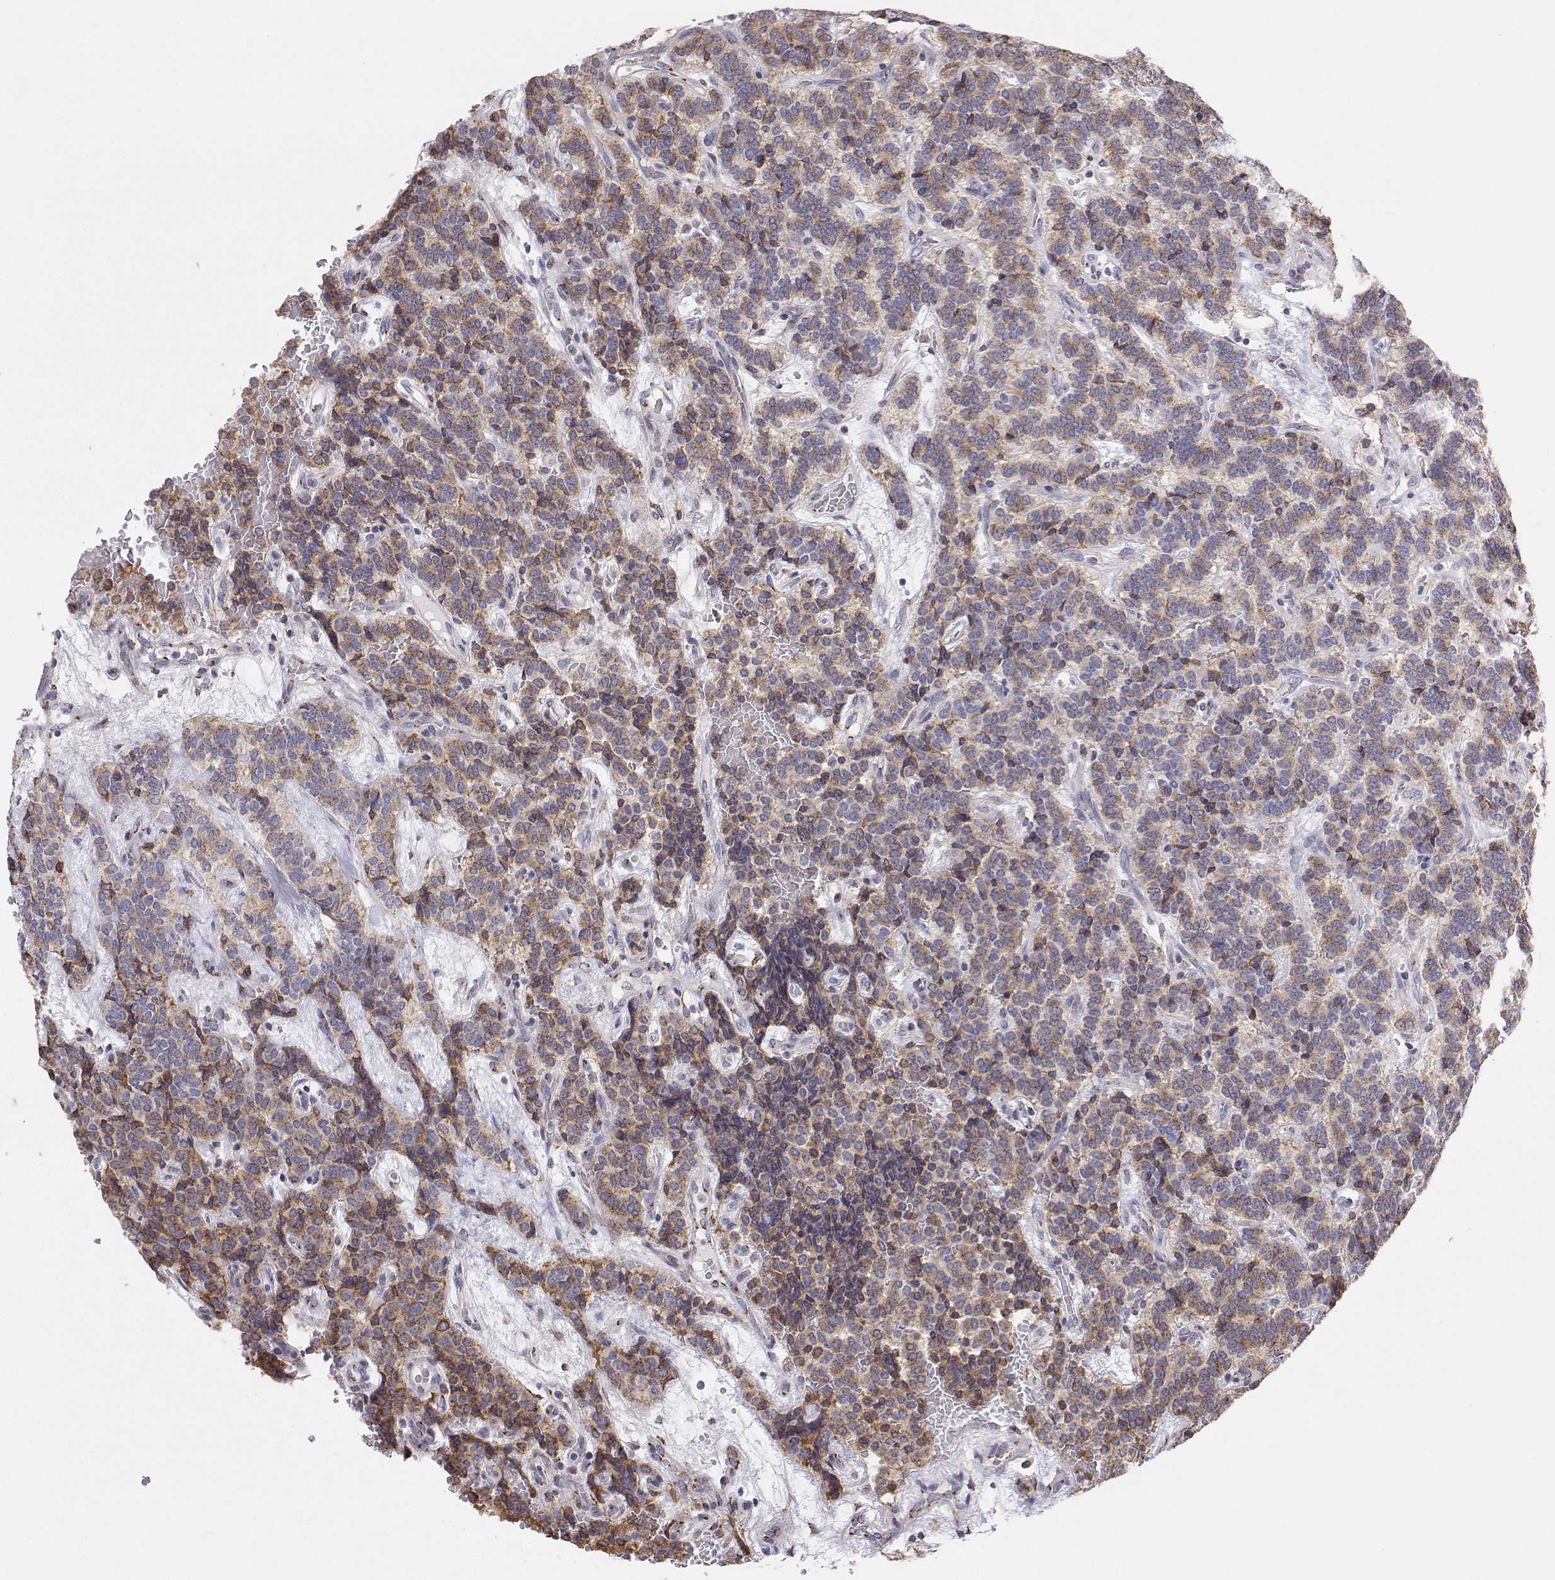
{"staining": {"intensity": "moderate", "quantity": "25%-75%", "location": "cytoplasmic/membranous"}, "tissue": "carcinoid", "cell_type": "Tumor cells", "image_type": "cancer", "snomed": [{"axis": "morphology", "description": "Carcinoid, malignant, NOS"}, {"axis": "topography", "description": "Pancreas"}], "caption": "A micrograph showing moderate cytoplasmic/membranous staining in approximately 25%-75% of tumor cells in carcinoid (malignant), as visualized by brown immunohistochemical staining.", "gene": "STARD13", "patient": {"sex": "male", "age": 36}}